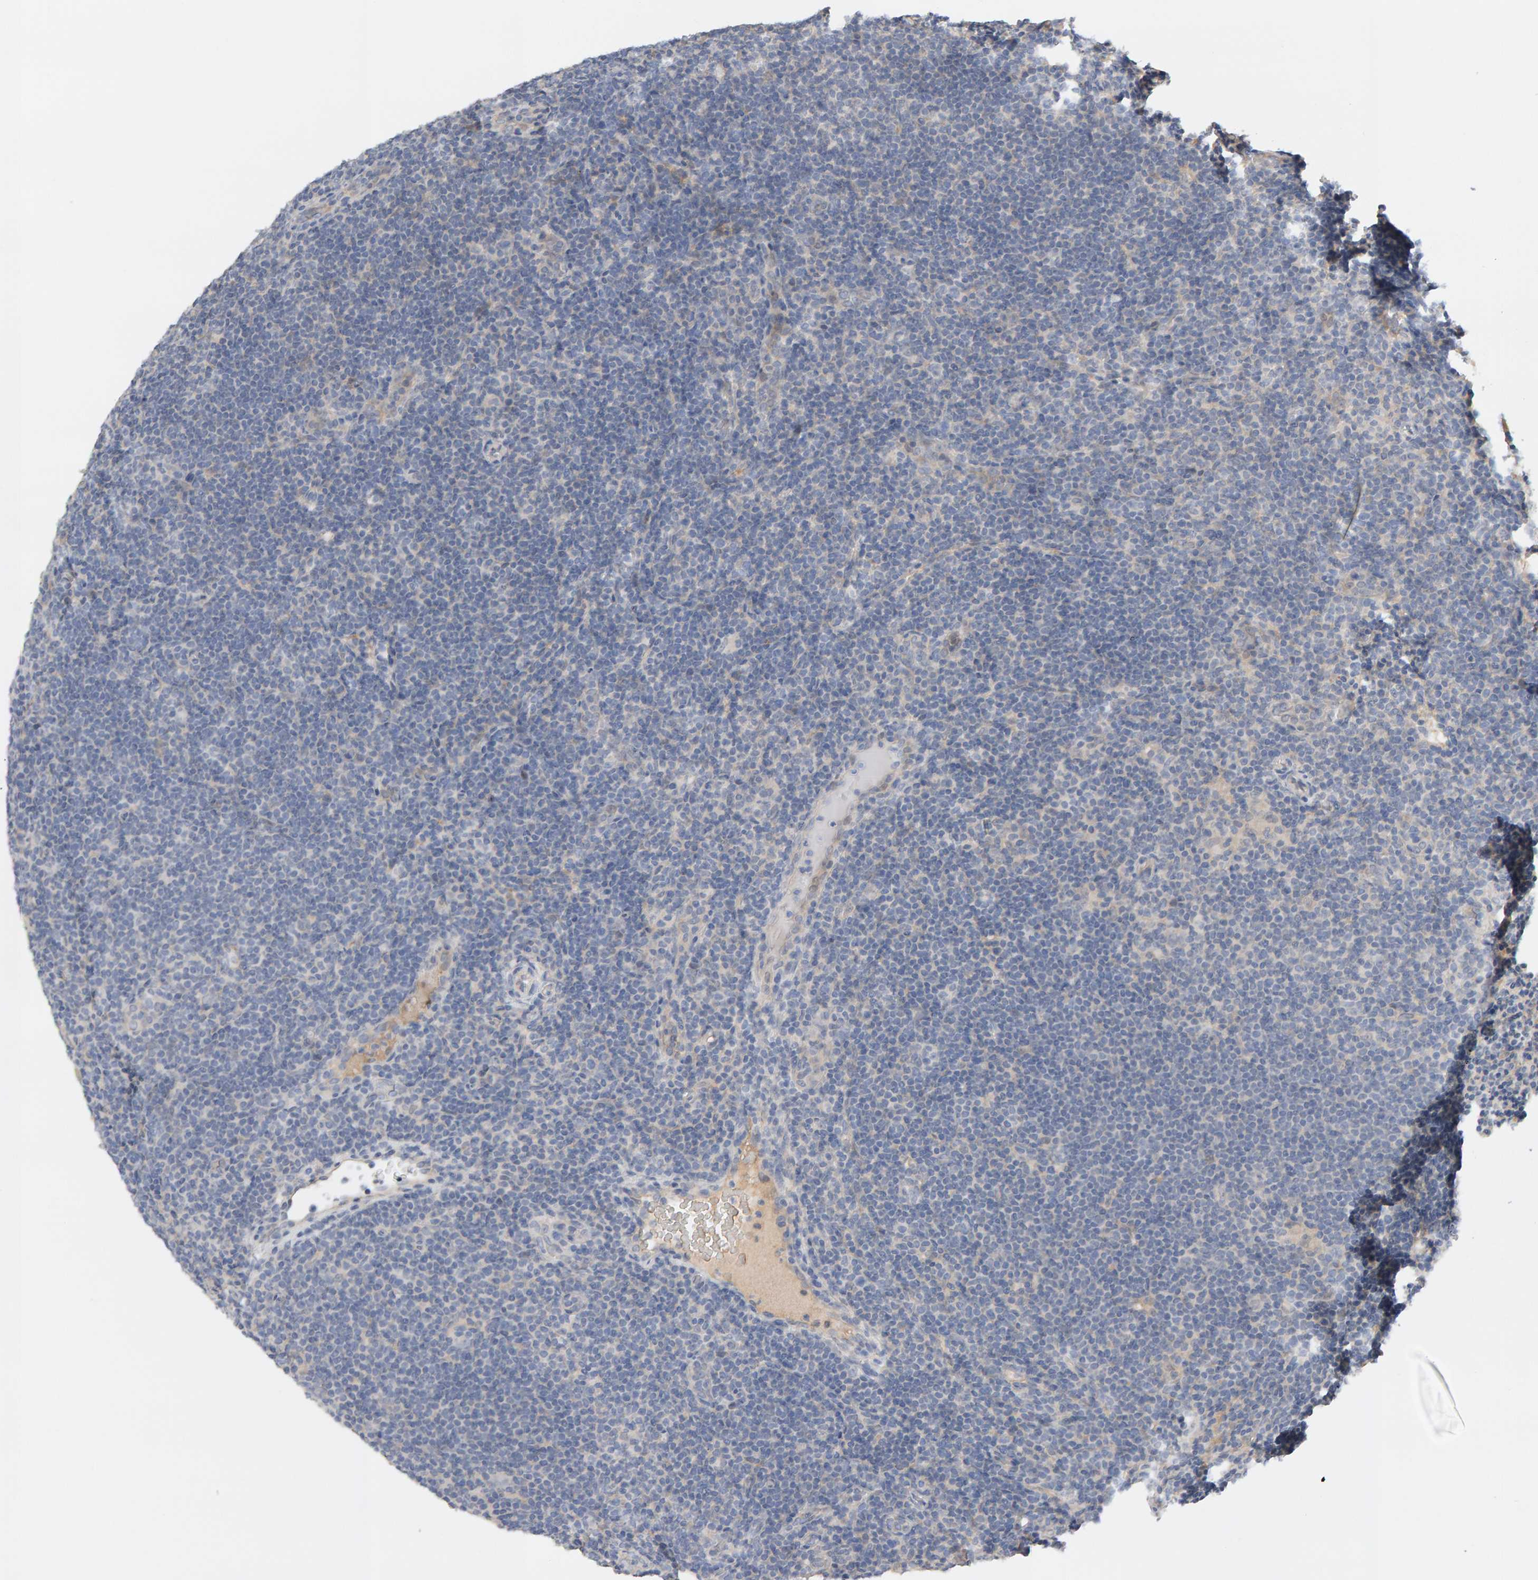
{"staining": {"intensity": "negative", "quantity": "none", "location": "none"}, "tissue": "lymphoma", "cell_type": "Tumor cells", "image_type": "cancer", "snomed": [{"axis": "morphology", "description": "Hodgkin's disease, NOS"}, {"axis": "topography", "description": "Lymph node"}], "caption": "Immunohistochemical staining of Hodgkin's disease shows no significant positivity in tumor cells. (DAB IHC with hematoxylin counter stain).", "gene": "GFUS", "patient": {"sex": "female", "age": 57}}